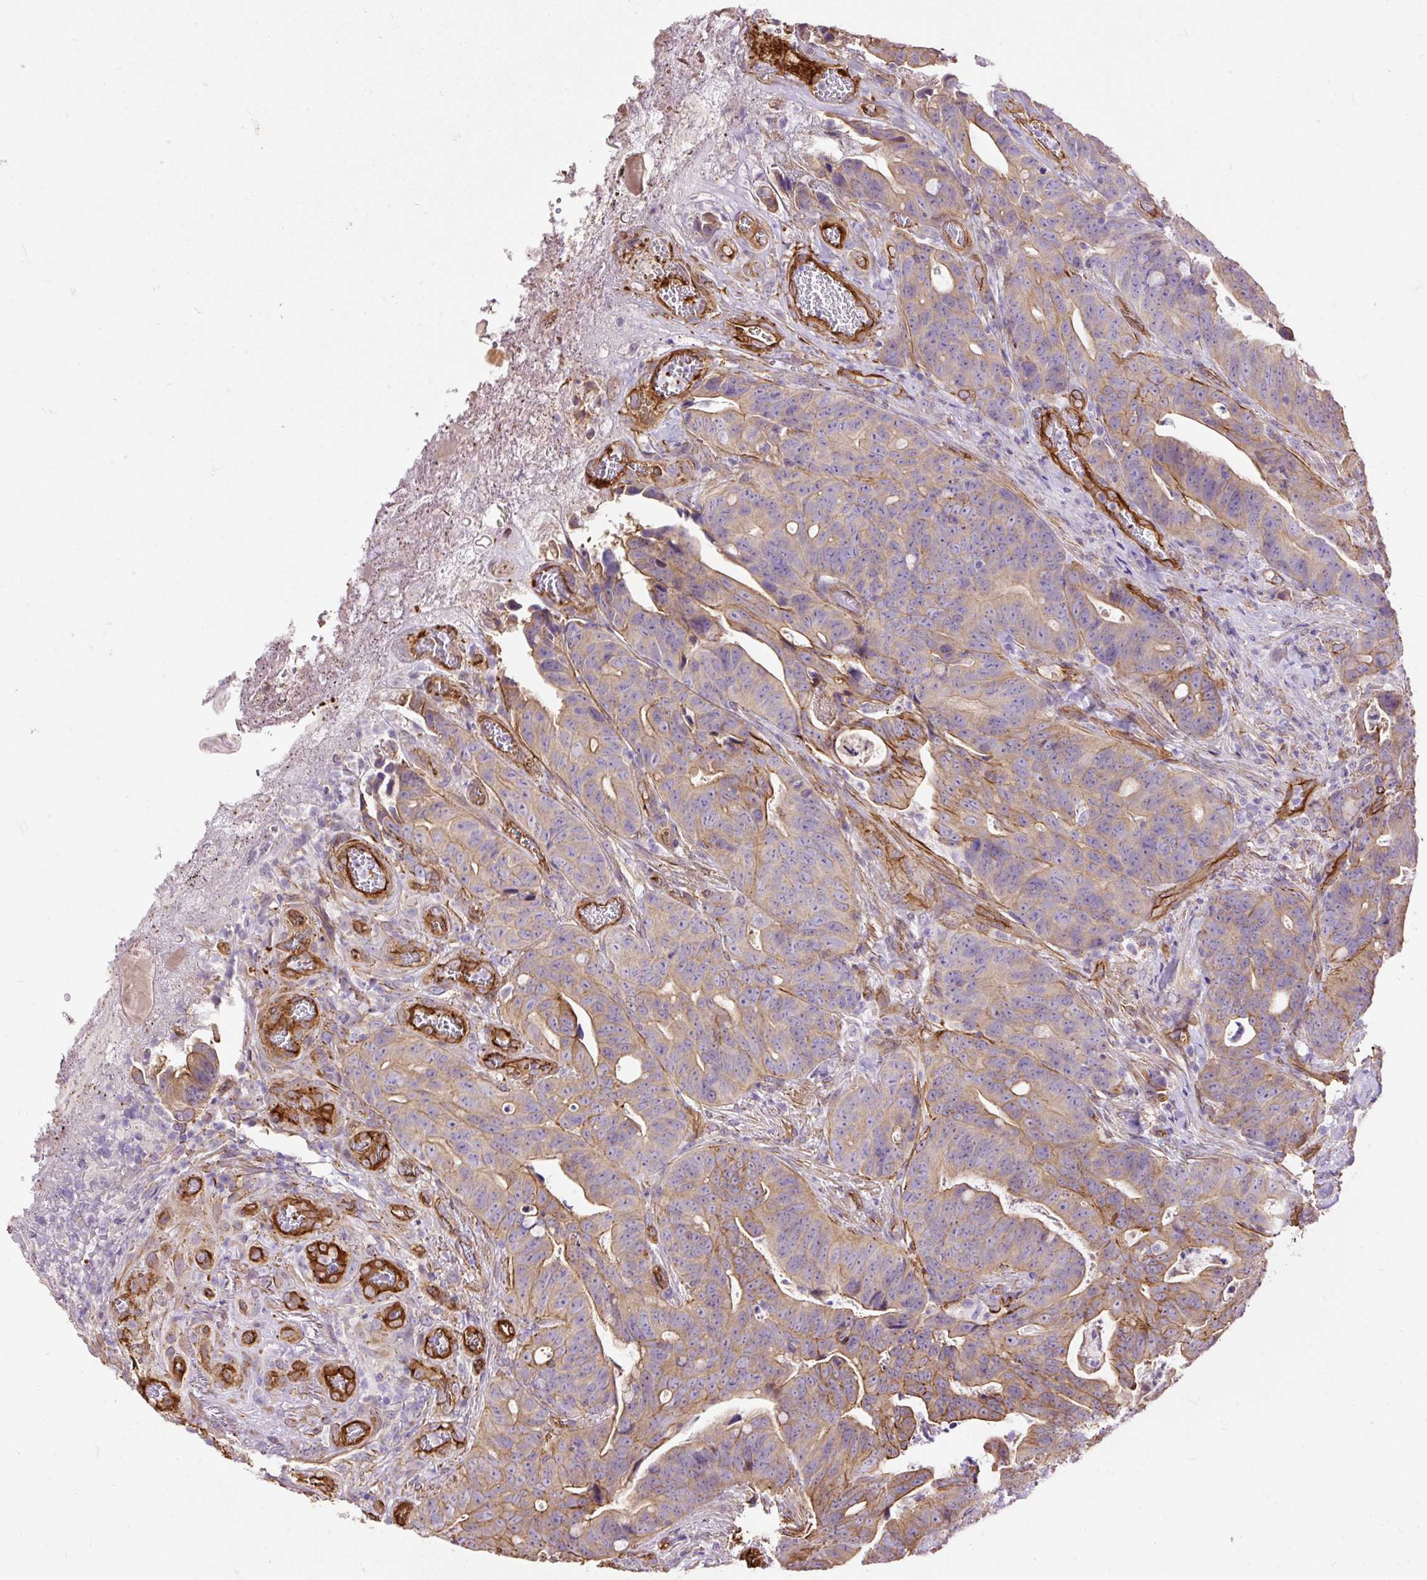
{"staining": {"intensity": "moderate", "quantity": "25%-75%", "location": "cytoplasmic/membranous"}, "tissue": "colorectal cancer", "cell_type": "Tumor cells", "image_type": "cancer", "snomed": [{"axis": "morphology", "description": "Adenocarcinoma, NOS"}, {"axis": "topography", "description": "Colon"}], "caption": "DAB immunohistochemical staining of colorectal adenocarcinoma exhibits moderate cytoplasmic/membranous protein staining in about 25%-75% of tumor cells.", "gene": "MAGEB16", "patient": {"sex": "female", "age": 82}}